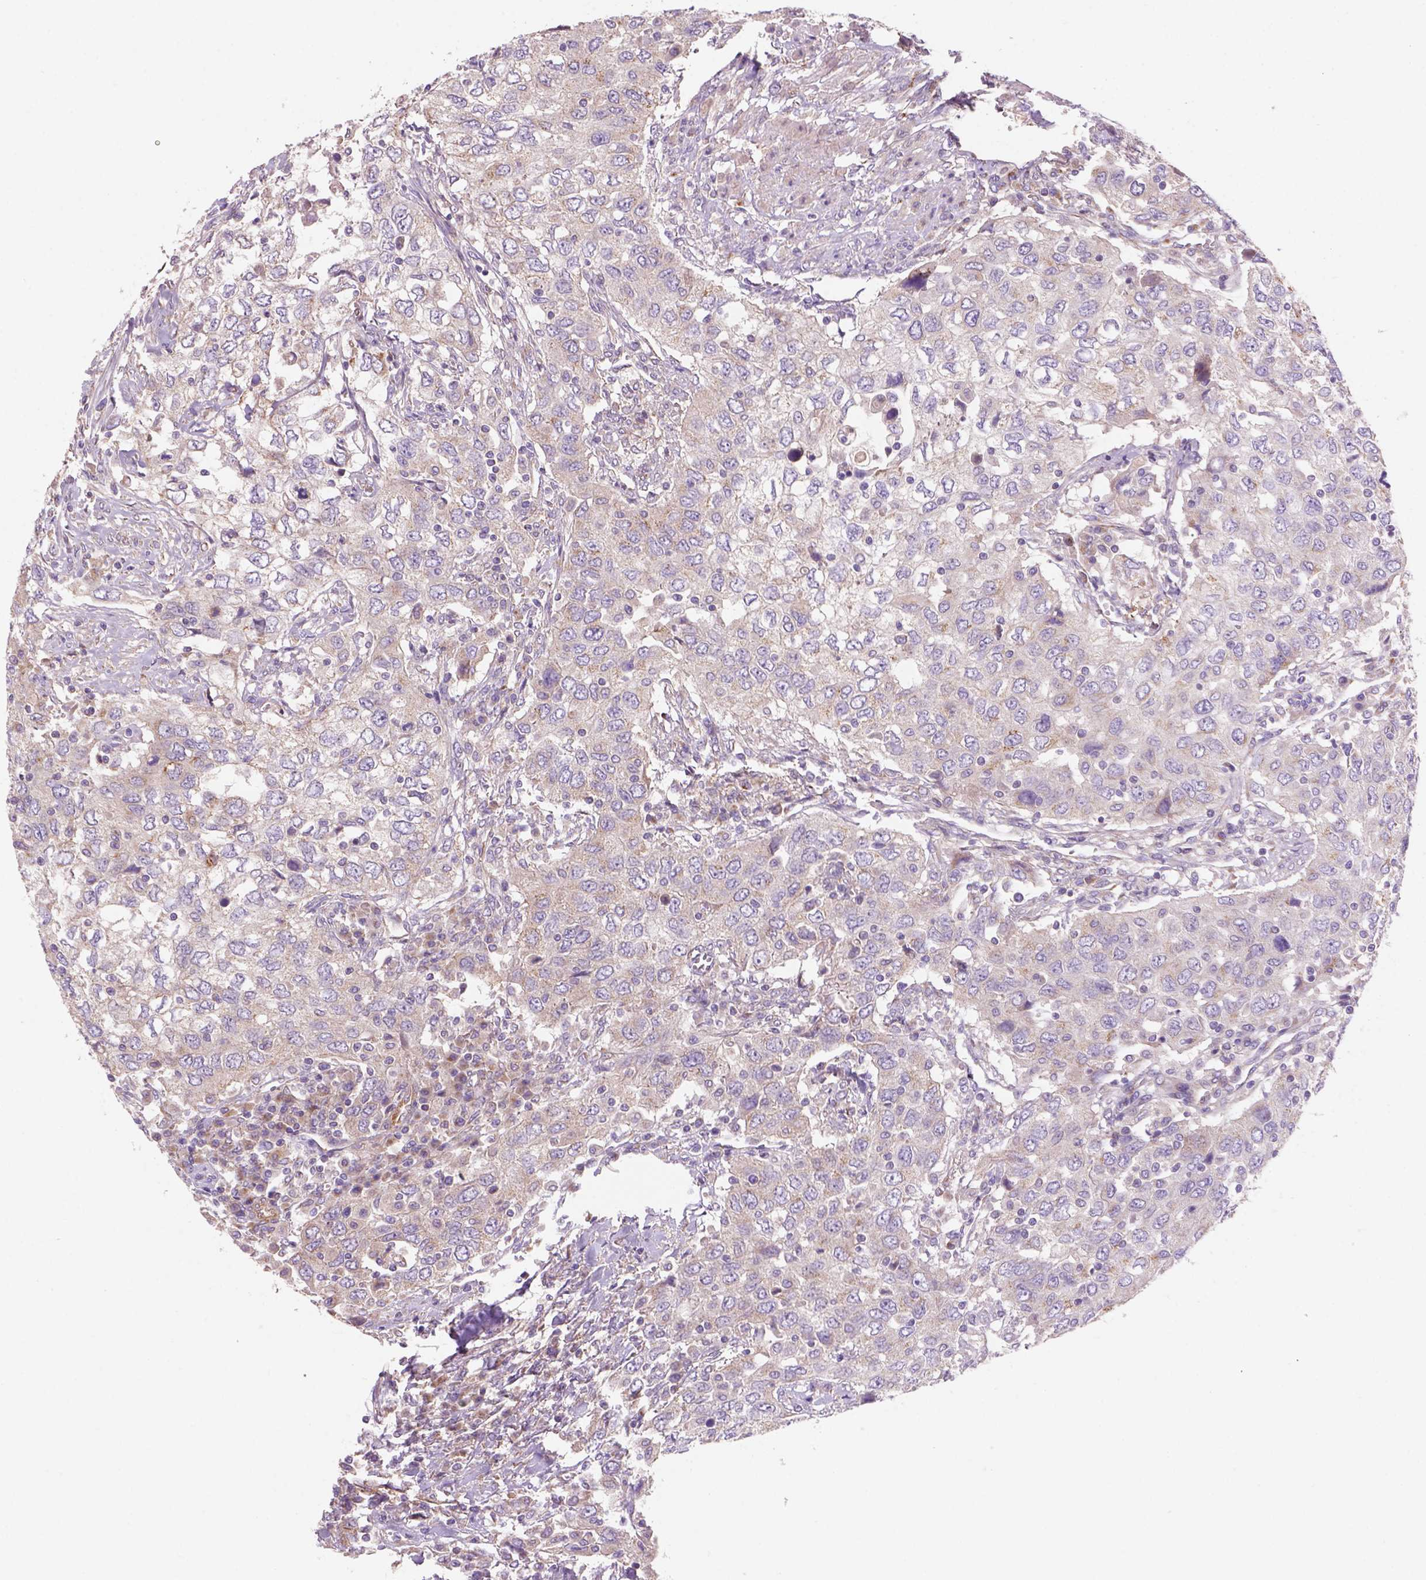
{"staining": {"intensity": "weak", "quantity": "25%-75%", "location": "cytoplasmic/membranous"}, "tissue": "urothelial cancer", "cell_type": "Tumor cells", "image_type": "cancer", "snomed": [{"axis": "morphology", "description": "Urothelial carcinoma, High grade"}, {"axis": "topography", "description": "Urinary bladder"}], "caption": "Protein analysis of urothelial carcinoma (high-grade) tissue displays weak cytoplasmic/membranous positivity in about 25%-75% of tumor cells.", "gene": "WARS2", "patient": {"sex": "male", "age": 76}}